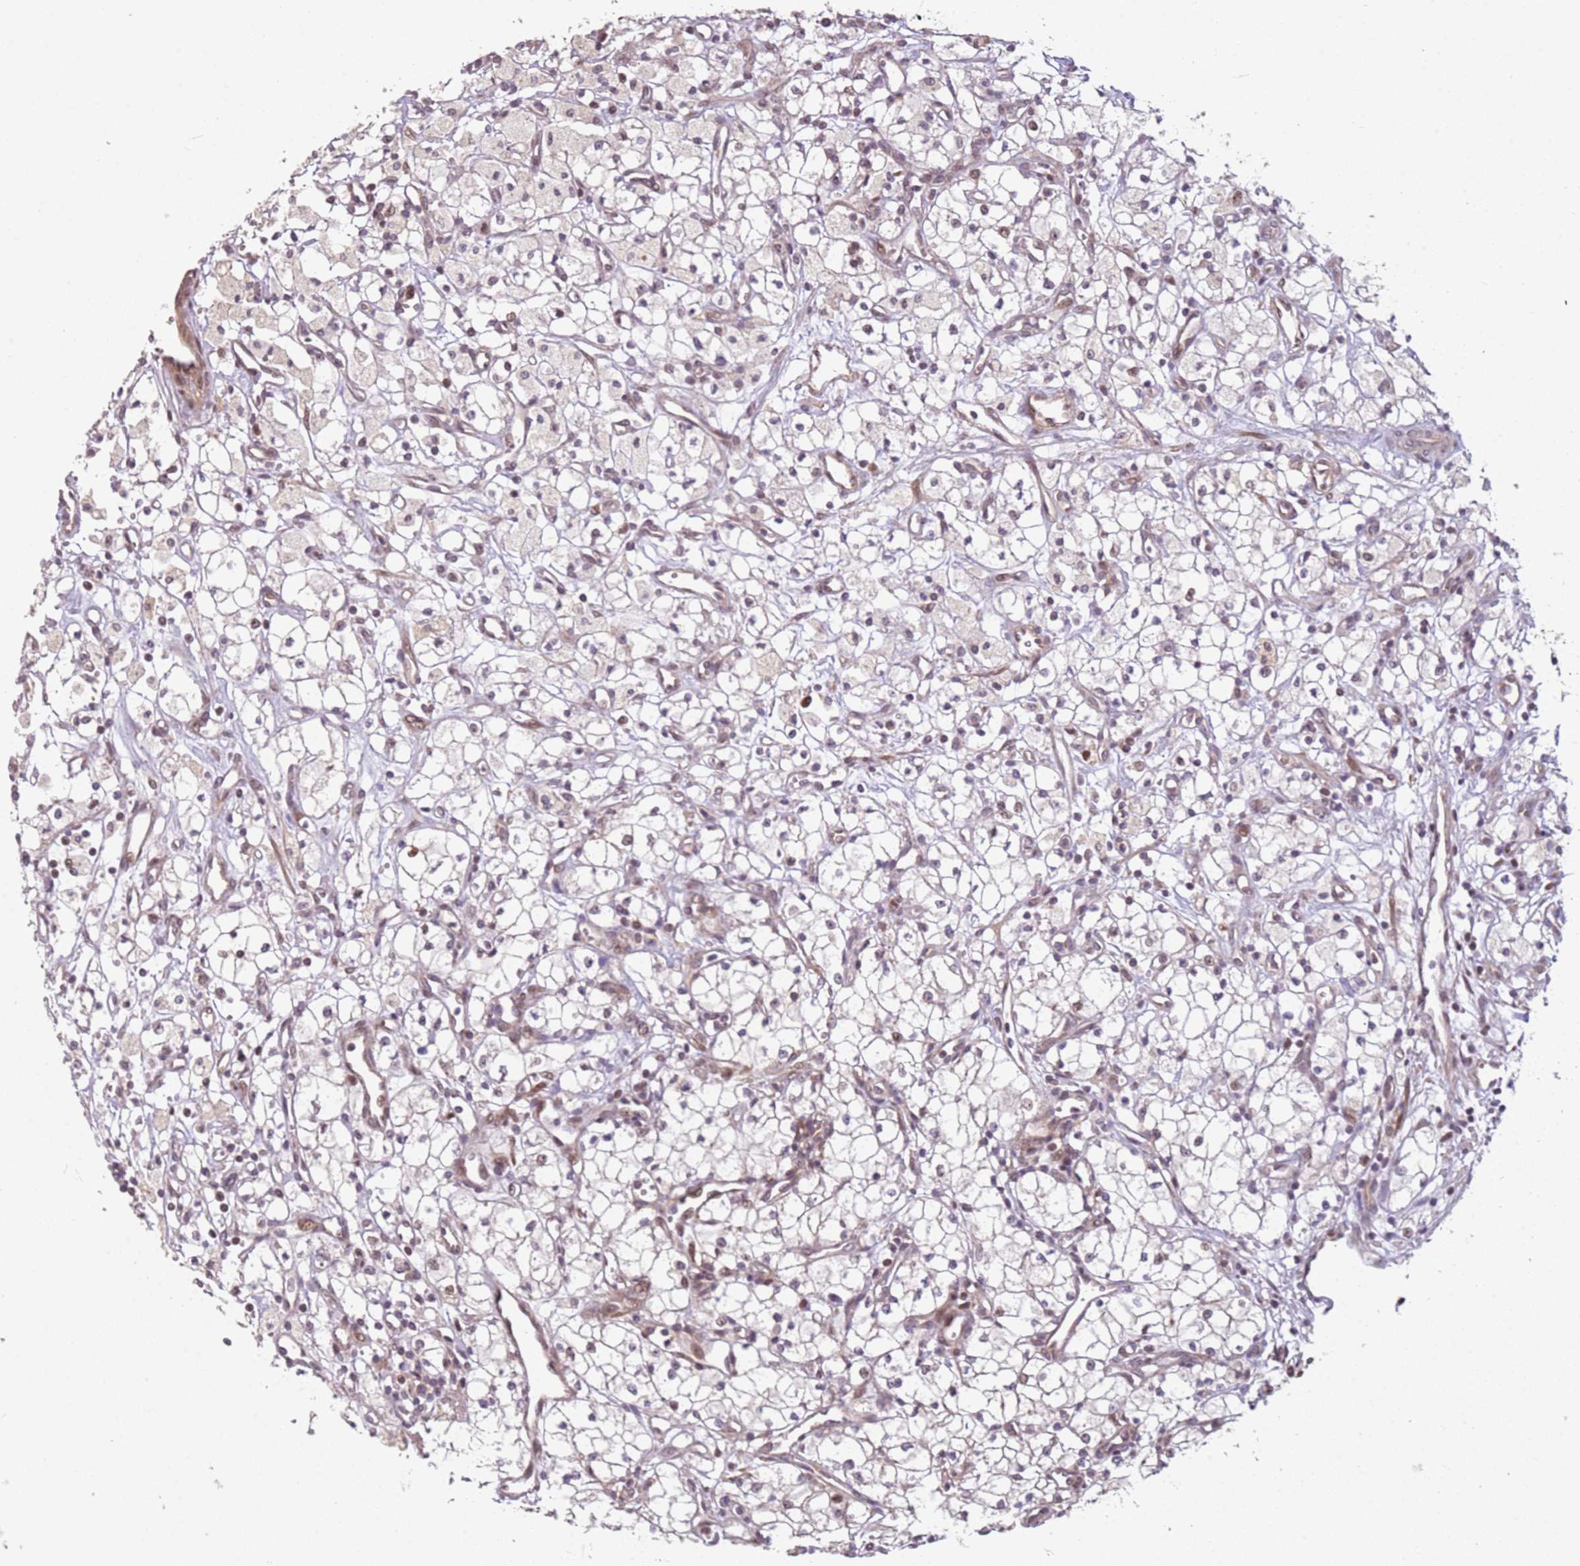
{"staining": {"intensity": "weak", "quantity": "25%-75%", "location": "cytoplasmic/membranous,nuclear"}, "tissue": "renal cancer", "cell_type": "Tumor cells", "image_type": "cancer", "snomed": [{"axis": "morphology", "description": "Adenocarcinoma, NOS"}, {"axis": "topography", "description": "Kidney"}], "caption": "Approximately 25%-75% of tumor cells in human renal cancer (adenocarcinoma) demonstrate weak cytoplasmic/membranous and nuclear protein staining as visualized by brown immunohistochemical staining.", "gene": "CHURC1", "patient": {"sex": "male", "age": 59}}